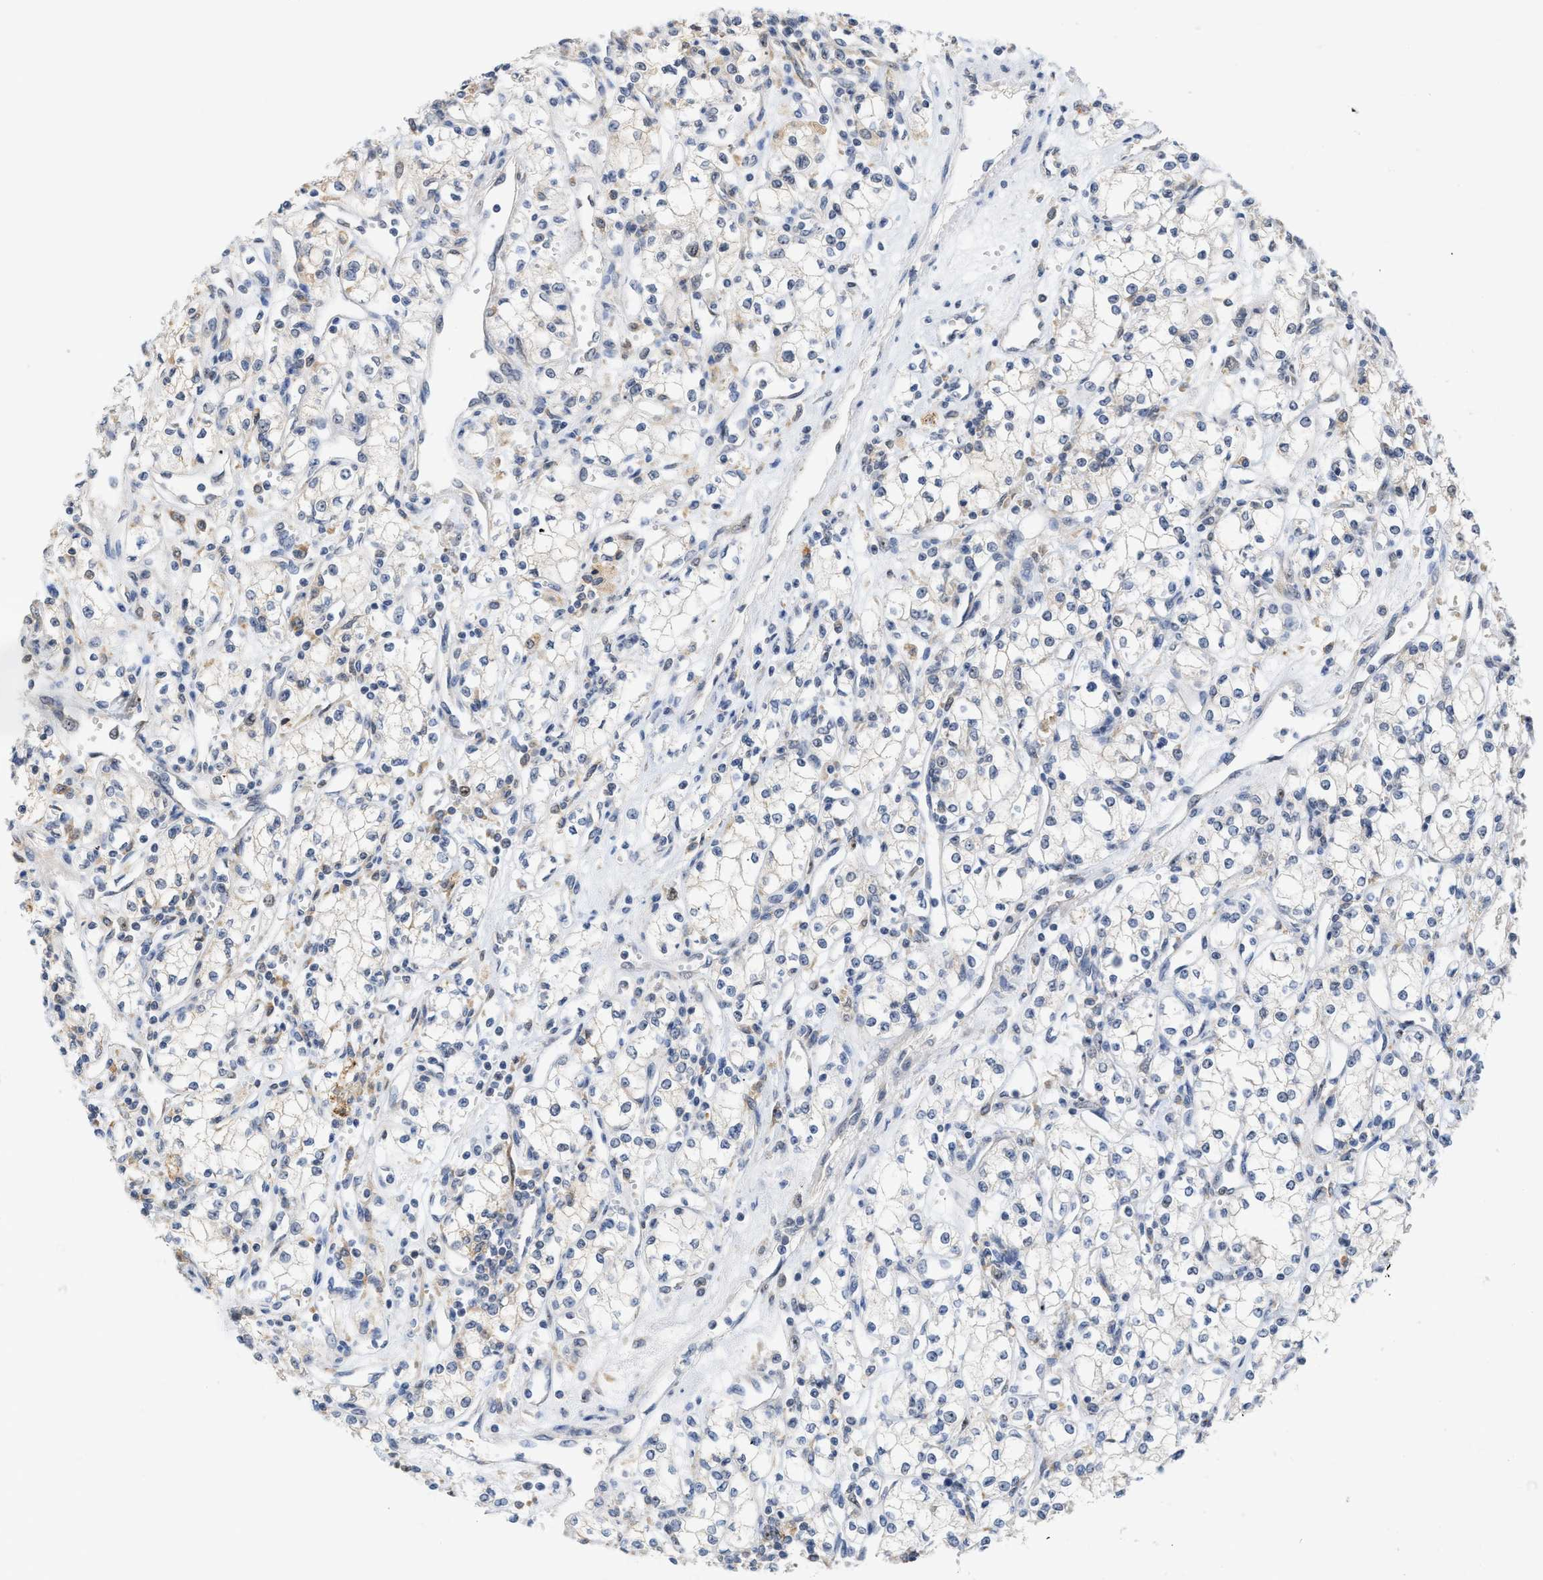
{"staining": {"intensity": "weak", "quantity": "<25%", "location": "nuclear"}, "tissue": "renal cancer", "cell_type": "Tumor cells", "image_type": "cancer", "snomed": [{"axis": "morphology", "description": "Adenocarcinoma, NOS"}, {"axis": "topography", "description": "Kidney"}], "caption": "The image displays no significant expression in tumor cells of adenocarcinoma (renal).", "gene": "ELAC2", "patient": {"sex": "male", "age": 59}}